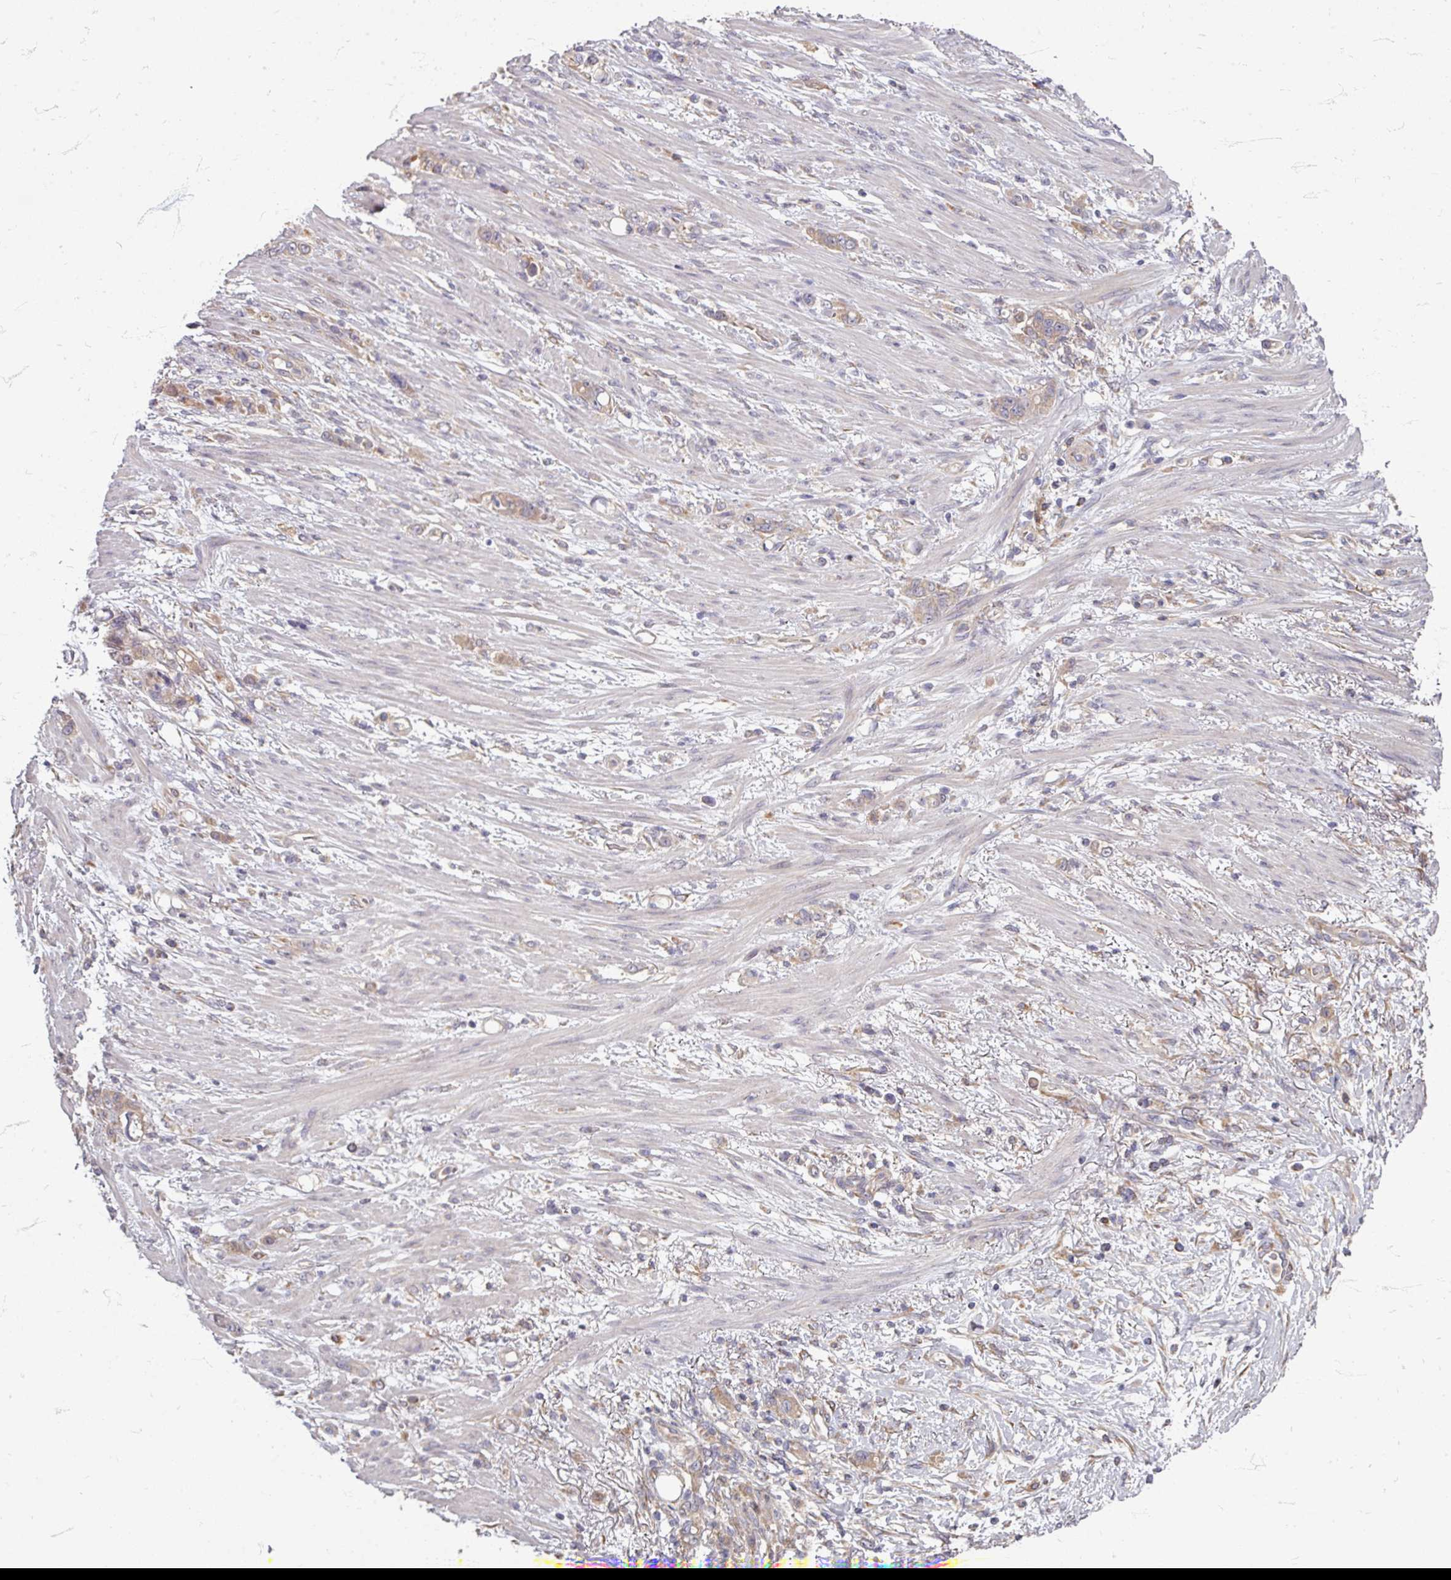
{"staining": {"intensity": "moderate", "quantity": "25%-75%", "location": "cytoplasmic/membranous"}, "tissue": "stomach cancer", "cell_type": "Tumor cells", "image_type": "cancer", "snomed": [{"axis": "morphology", "description": "Normal tissue, NOS"}, {"axis": "morphology", "description": "Adenocarcinoma, NOS"}, {"axis": "topography", "description": "Stomach"}], "caption": "Moderate cytoplasmic/membranous staining is present in approximately 25%-75% of tumor cells in stomach cancer.", "gene": "STAM", "patient": {"sex": "female", "age": 79}}